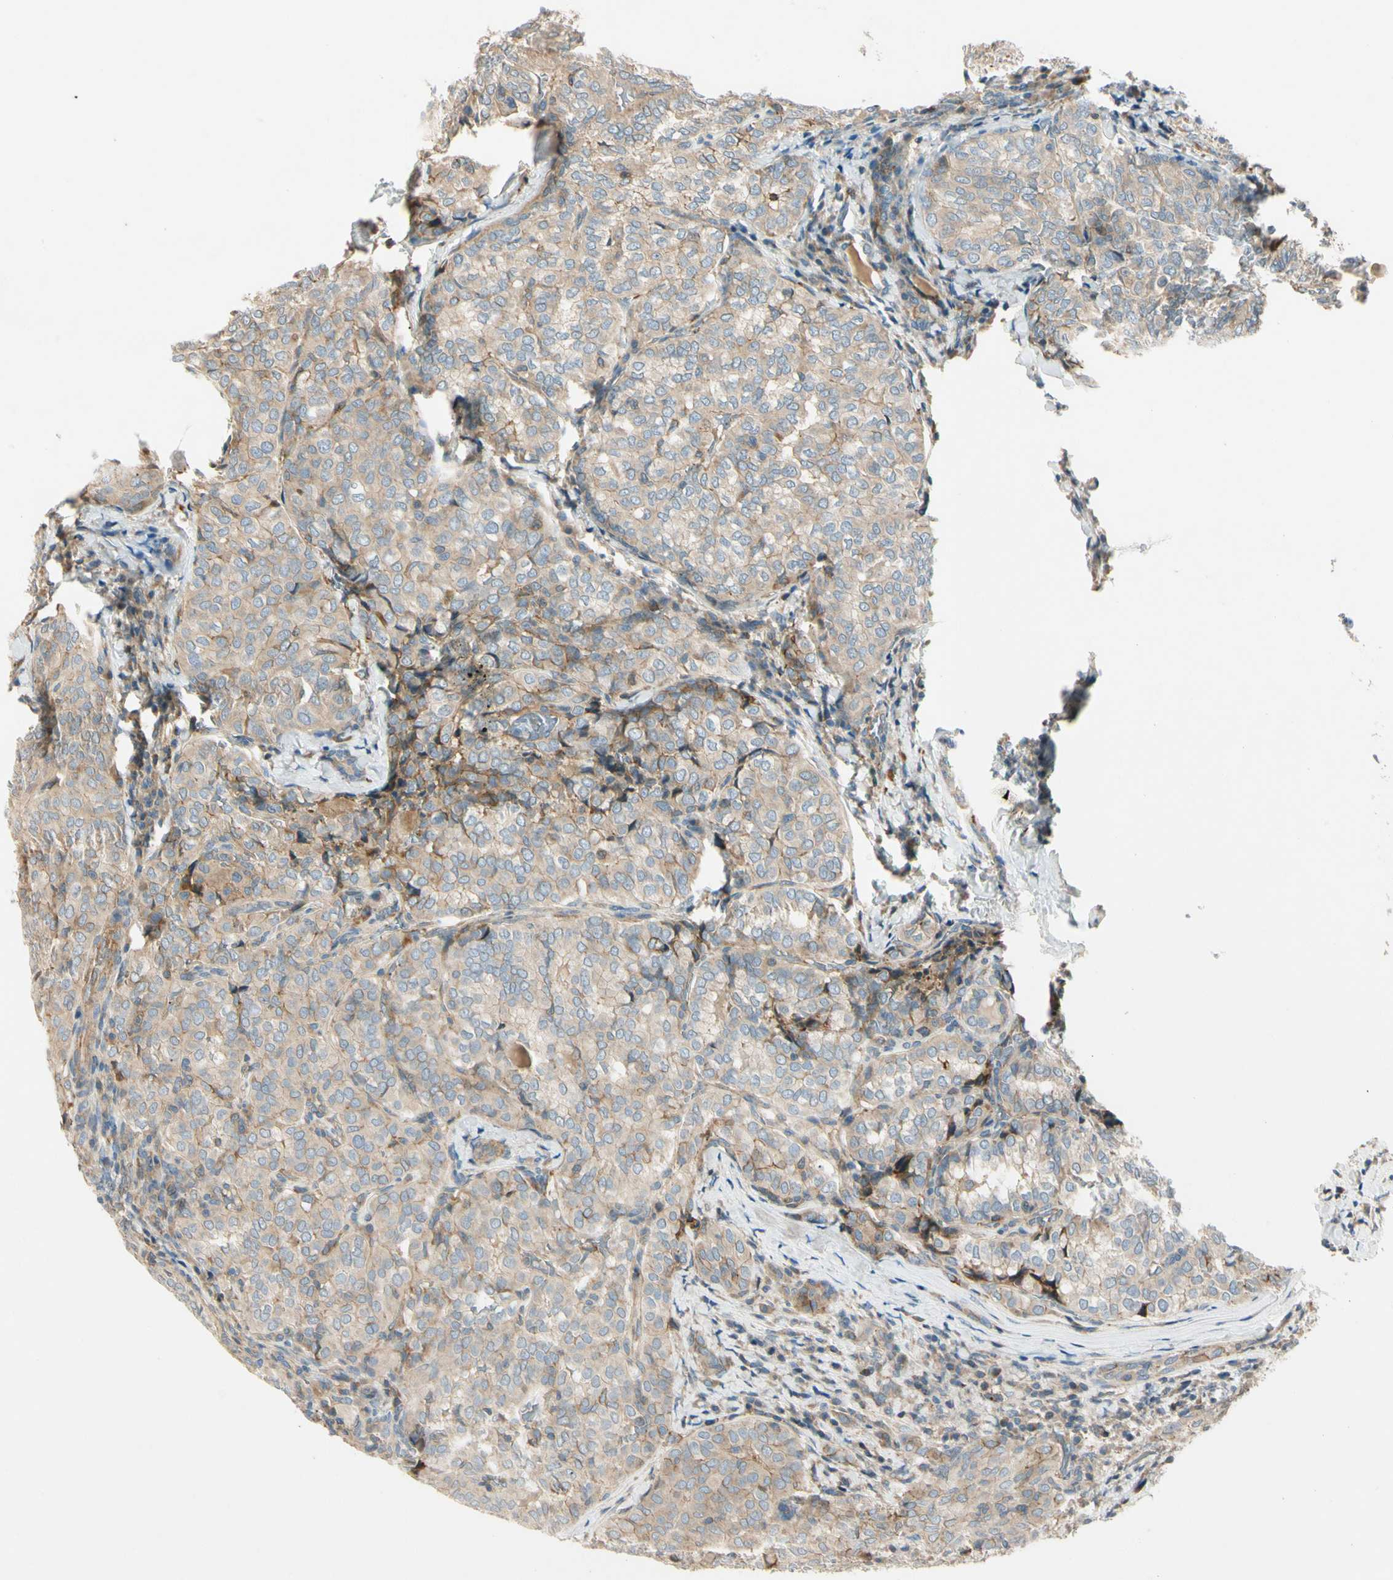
{"staining": {"intensity": "weak", "quantity": ">75%", "location": "cytoplasmic/membranous"}, "tissue": "thyroid cancer", "cell_type": "Tumor cells", "image_type": "cancer", "snomed": [{"axis": "morphology", "description": "Normal tissue, NOS"}, {"axis": "morphology", "description": "Papillary adenocarcinoma, NOS"}, {"axis": "topography", "description": "Thyroid gland"}], "caption": "IHC of human thyroid papillary adenocarcinoma shows low levels of weak cytoplasmic/membranous expression in approximately >75% of tumor cells.", "gene": "CDH6", "patient": {"sex": "female", "age": 30}}